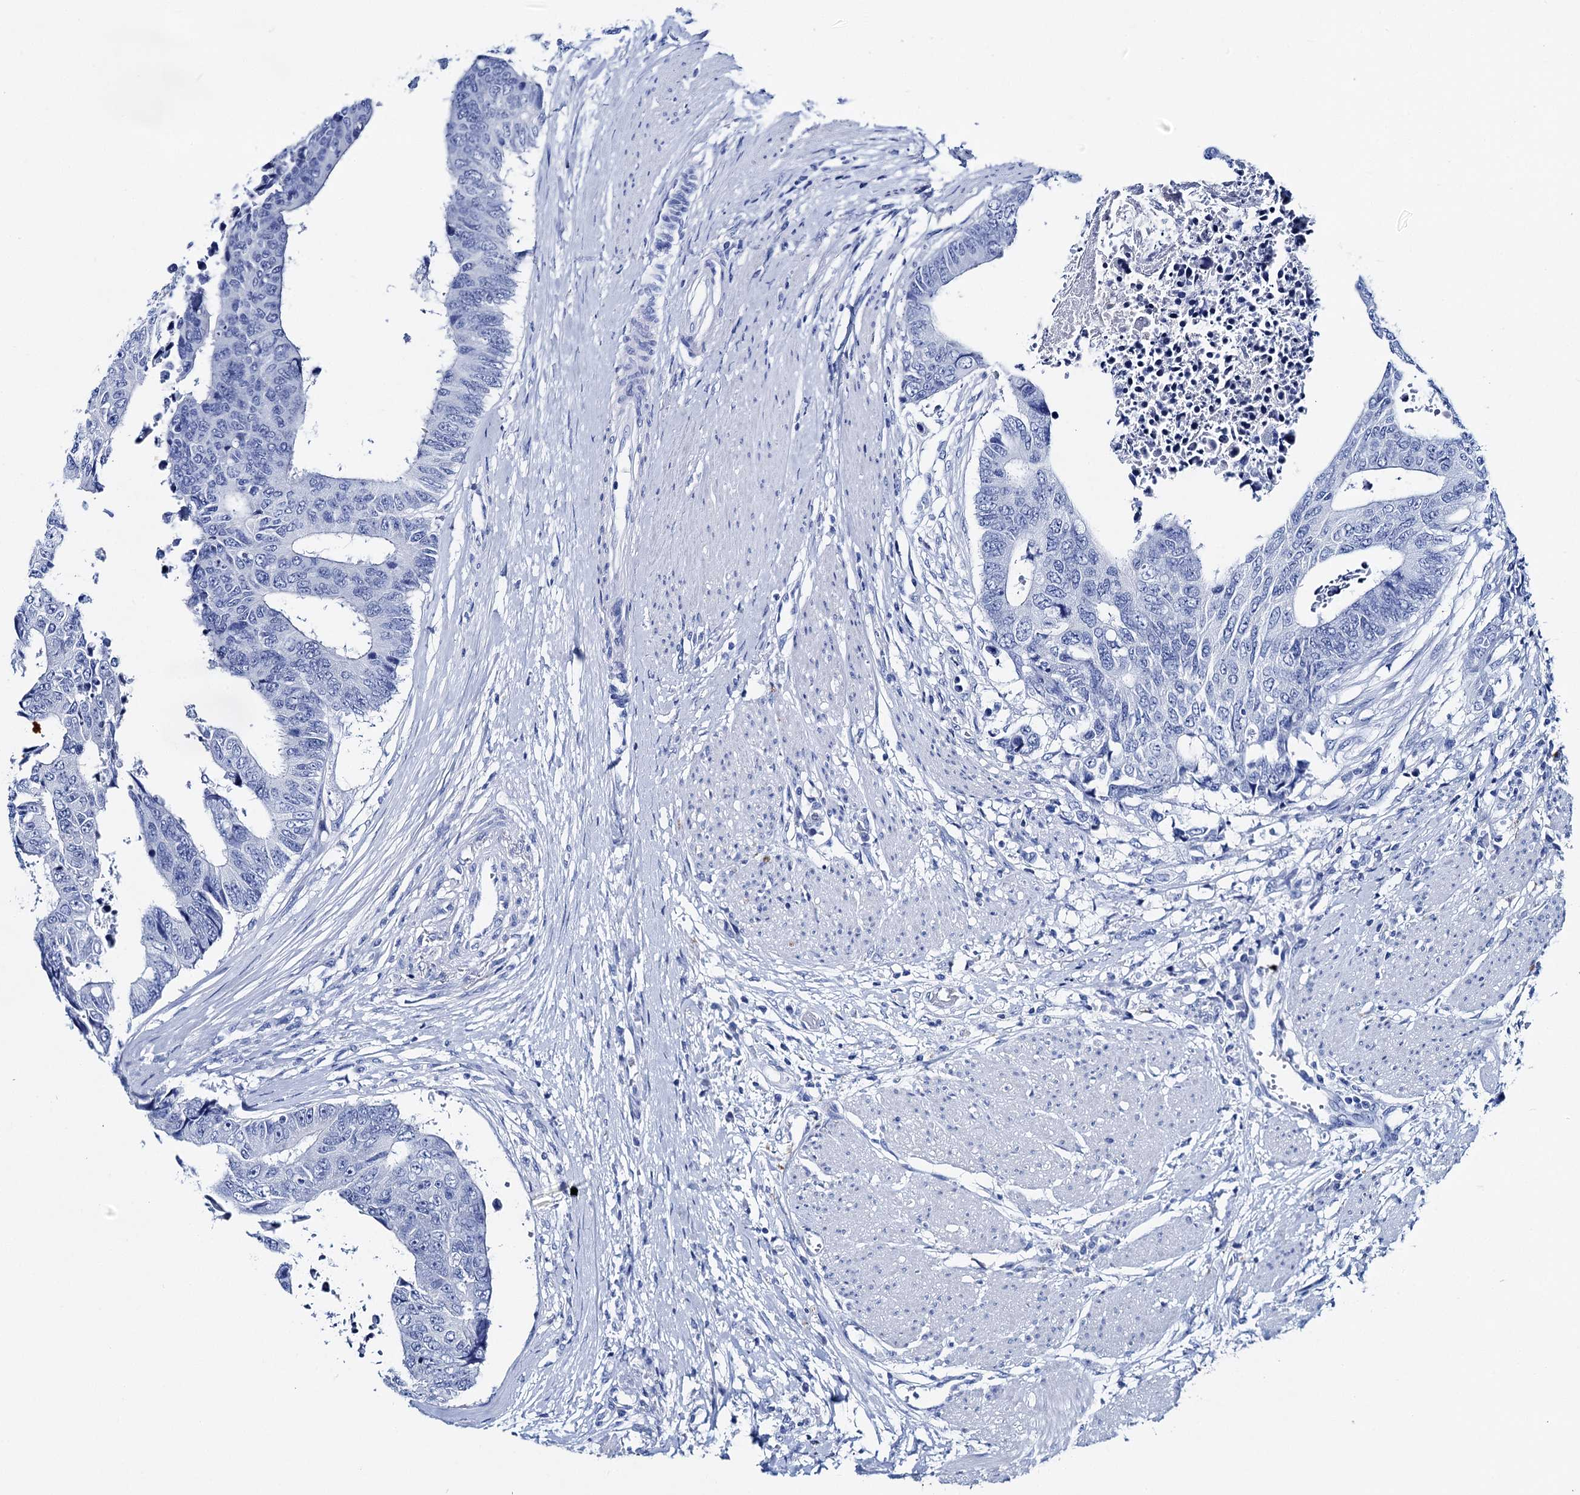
{"staining": {"intensity": "negative", "quantity": "none", "location": "none"}, "tissue": "colorectal cancer", "cell_type": "Tumor cells", "image_type": "cancer", "snomed": [{"axis": "morphology", "description": "Adenocarcinoma, NOS"}, {"axis": "topography", "description": "Rectum"}], "caption": "DAB immunohistochemical staining of colorectal adenocarcinoma shows no significant expression in tumor cells.", "gene": "BRINP1", "patient": {"sex": "male", "age": 84}}